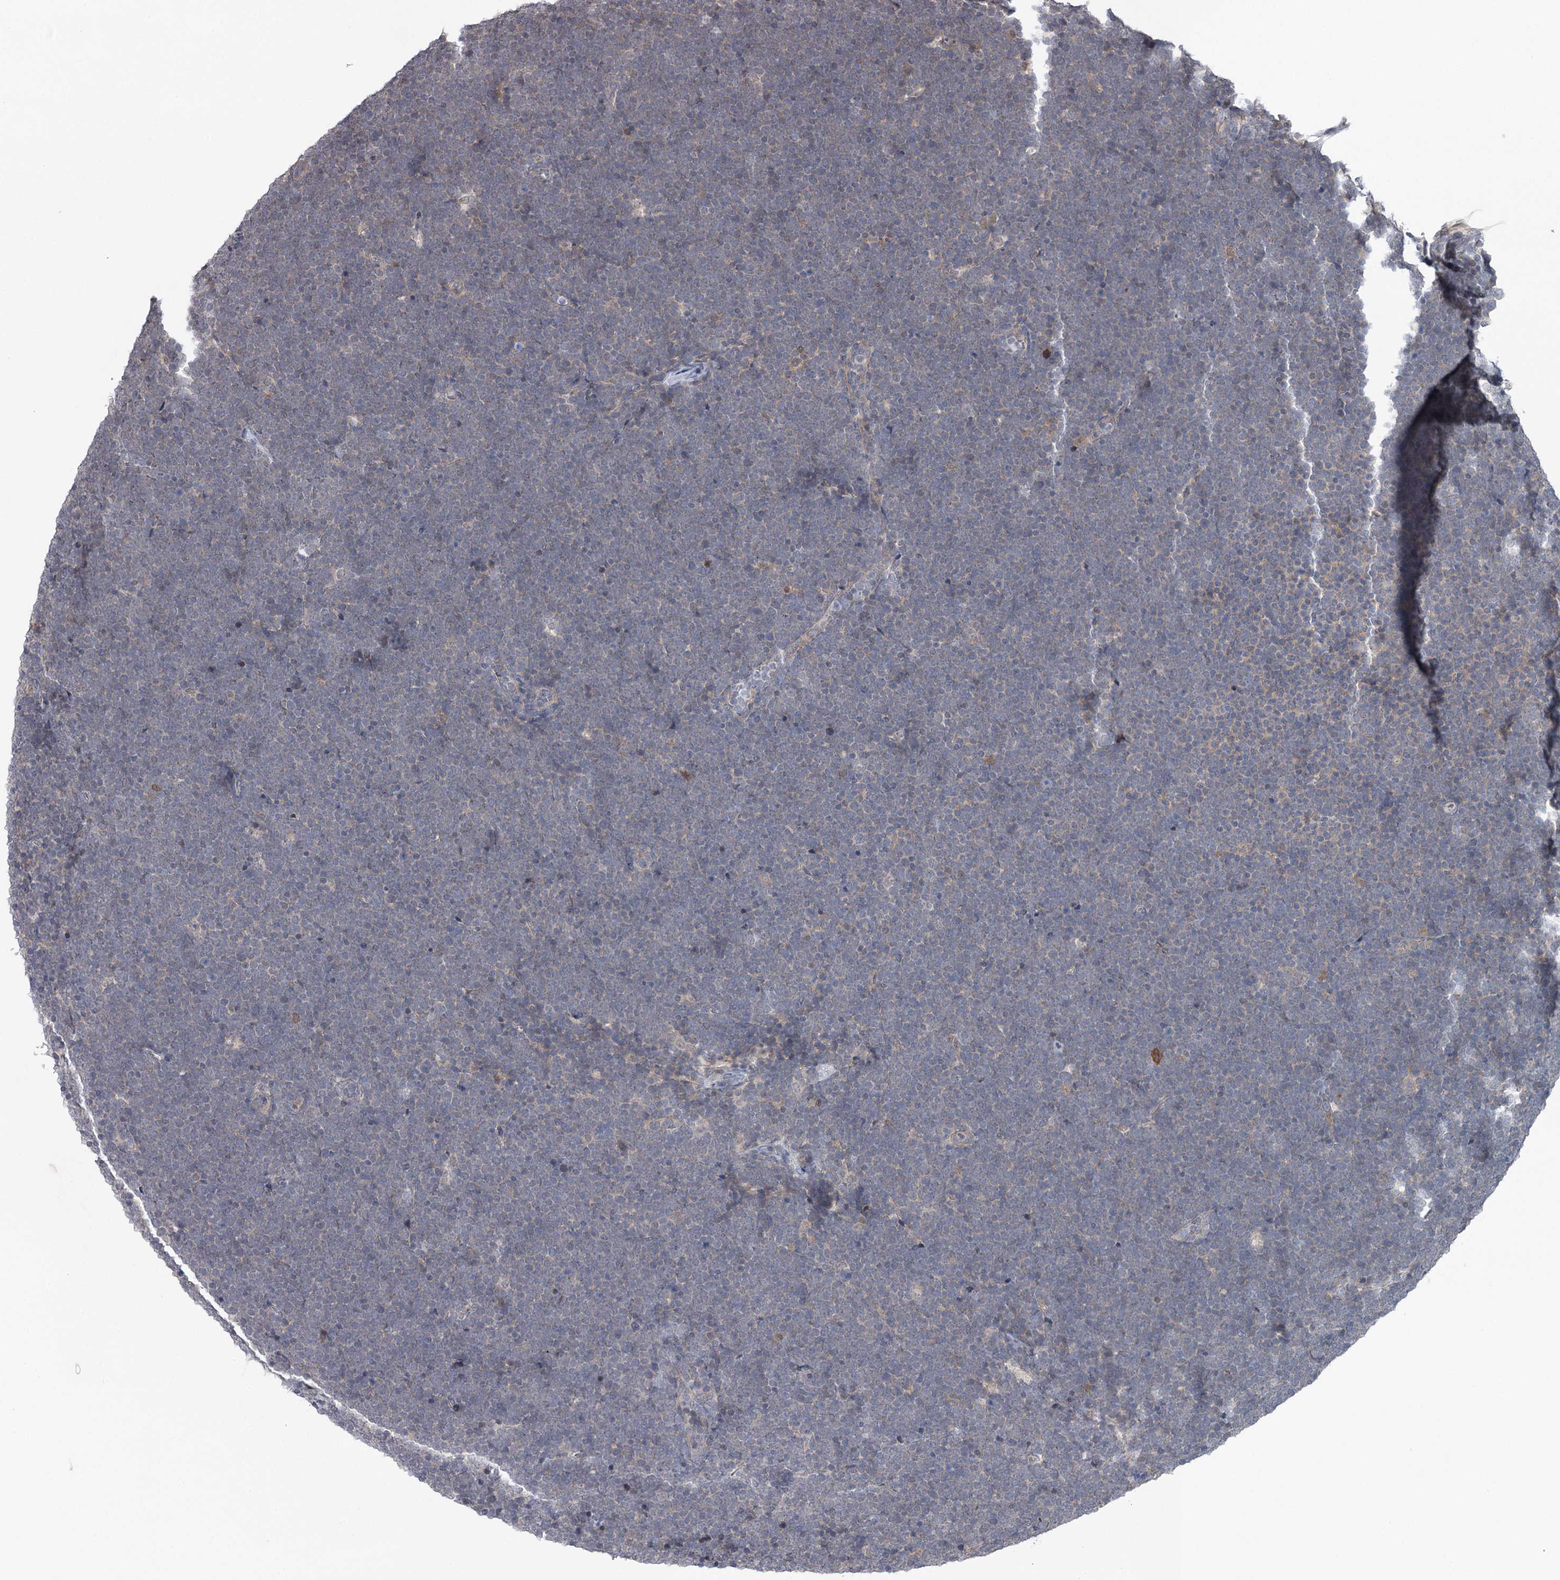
{"staining": {"intensity": "negative", "quantity": "none", "location": "none"}, "tissue": "lymphoma", "cell_type": "Tumor cells", "image_type": "cancer", "snomed": [{"axis": "morphology", "description": "Malignant lymphoma, non-Hodgkin's type, High grade"}, {"axis": "topography", "description": "Lymph node"}], "caption": "High magnification brightfield microscopy of malignant lymphoma, non-Hodgkin's type (high-grade) stained with DAB (brown) and counterstained with hematoxylin (blue): tumor cells show no significant positivity.", "gene": "GTSF1", "patient": {"sex": "male", "age": 13}}